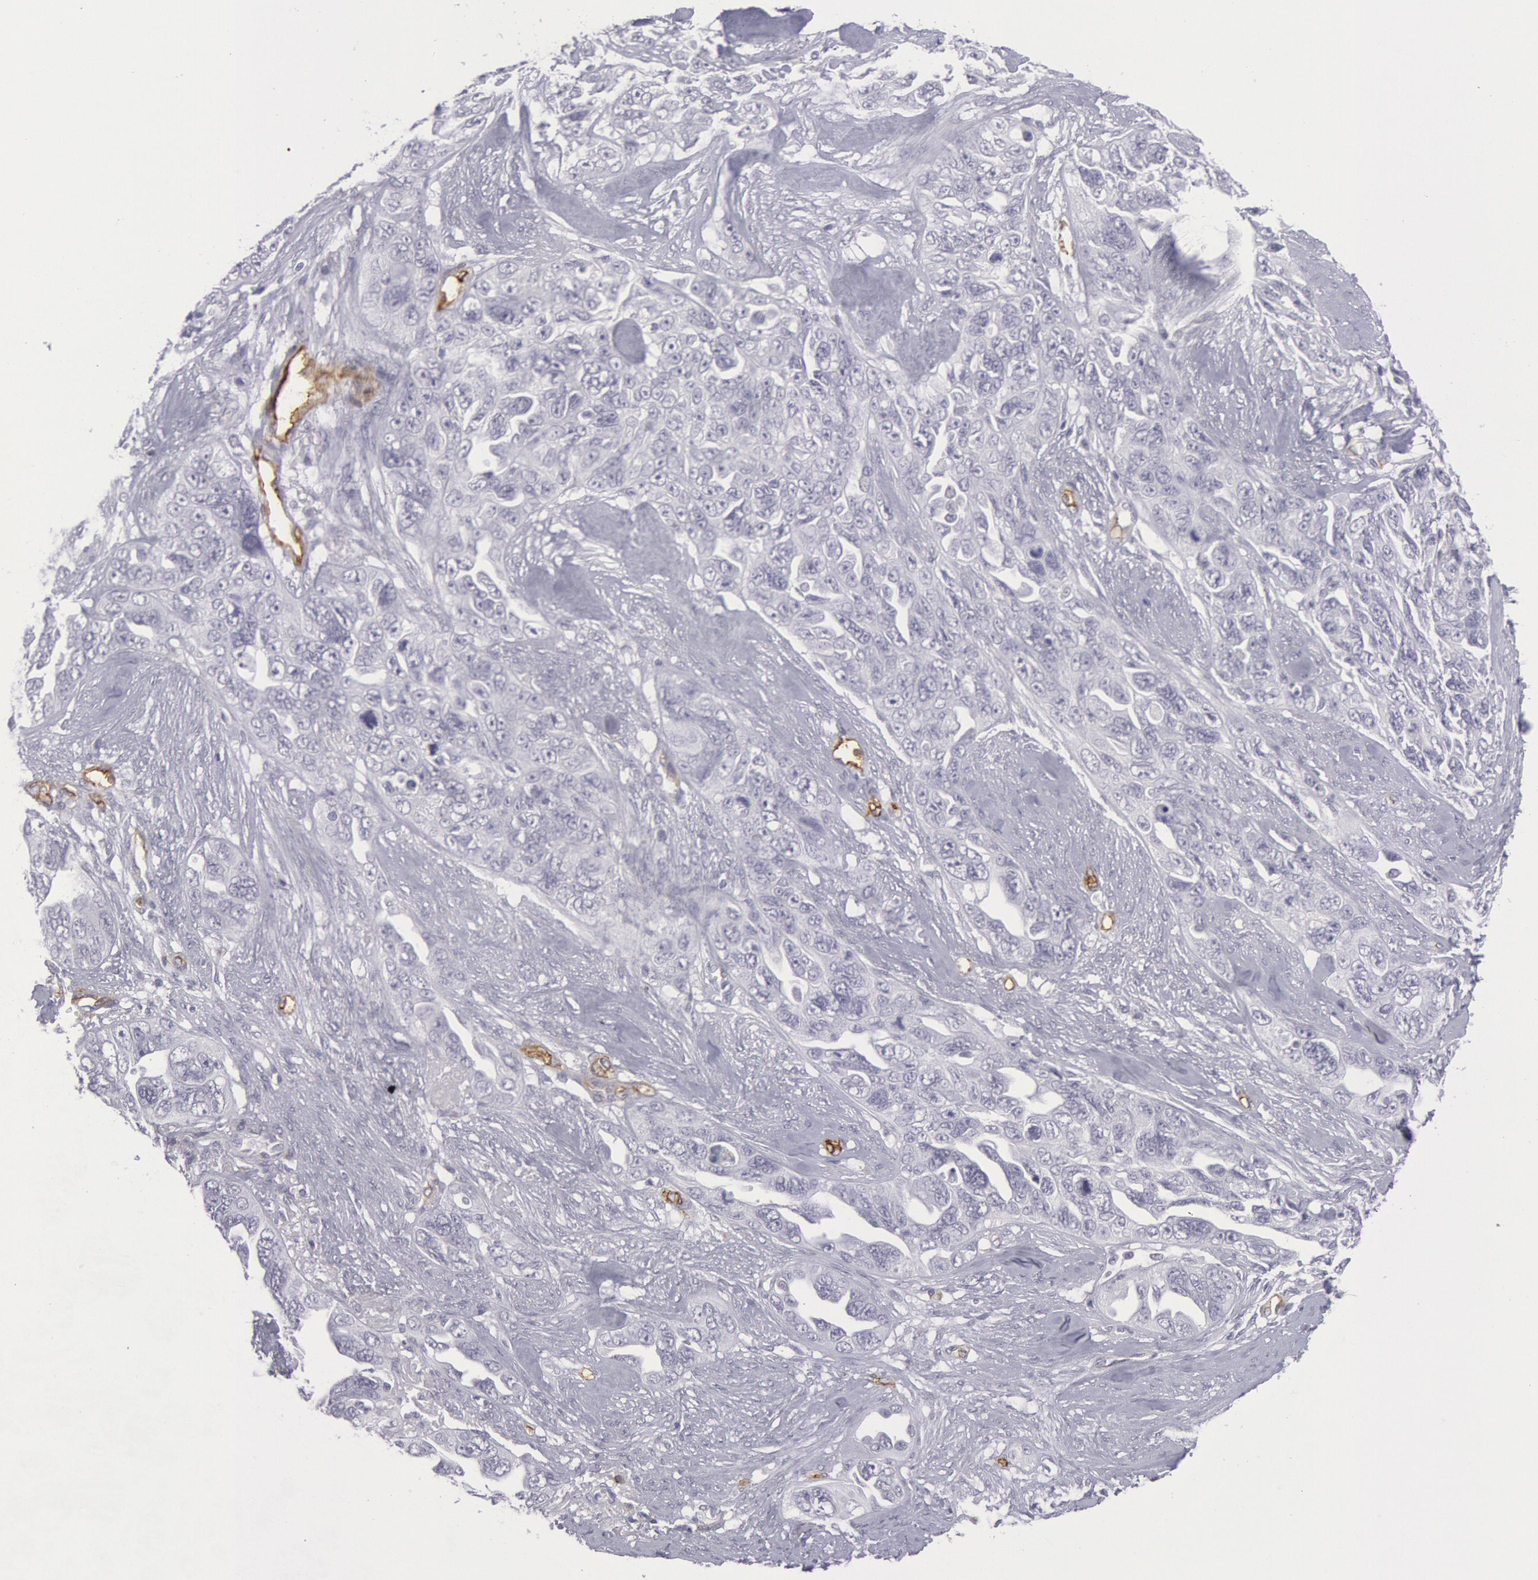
{"staining": {"intensity": "negative", "quantity": "none", "location": "none"}, "tissue": "ovarian cancer", "cell_type": "Tumor cells", "image_type": "cancer", "snomed": [{"axis": "morphology", "description": "Cystadenocarcinoma, serous, NOS"}, {"axis": "topography", "description": "Ovary"}], "caption": "Immunohistochemistry (IHC) micrograph of neoplastic tissue: ovarian serous cystadenocarcinoma stained with DAB shows no significant protein positivity in tumor cells.", "gene": "CDH13", "patient": {"sex": "female", "age": 63}}